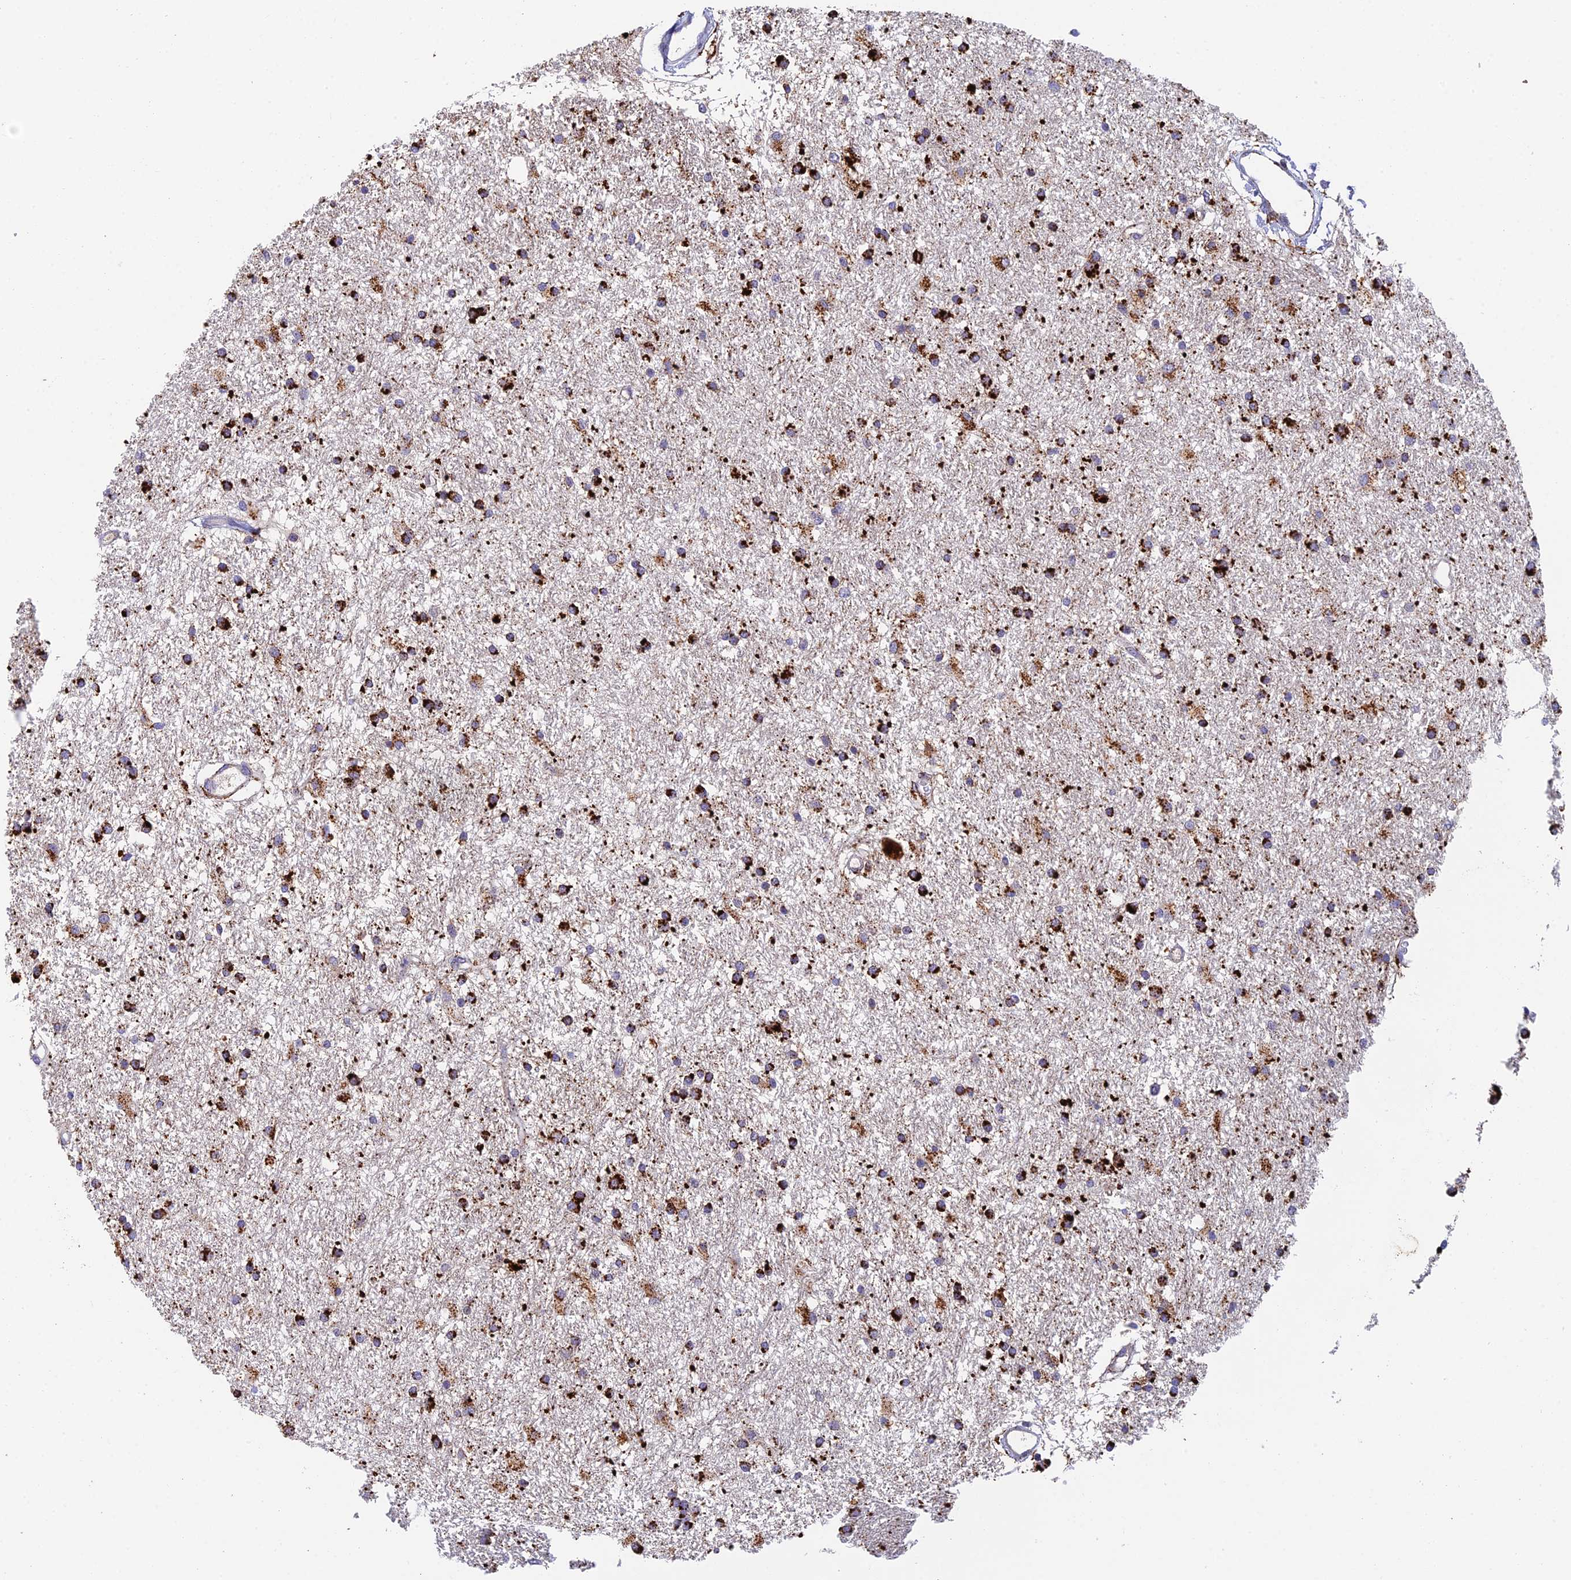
{"staining": {"intensity": "strong", "quantity": ">75%", "location": "cytoplasmic/membranous"}, "tissue": "glioma", "cell_type": "Tumor cells", "image_type": "cancer", "snomed": [{"axis": "morphology", "description": "Glioma, malignant, High grade"}, {"axis": "topography", "description": "Brain"}], "caption": "Protein staining of glioma tissue displays strong cytoplasmic/membranous expression in approximately >75% of tumor cells.", "gene": "ADAMTS13", "patient": {"sex": "male", "age": 77}}